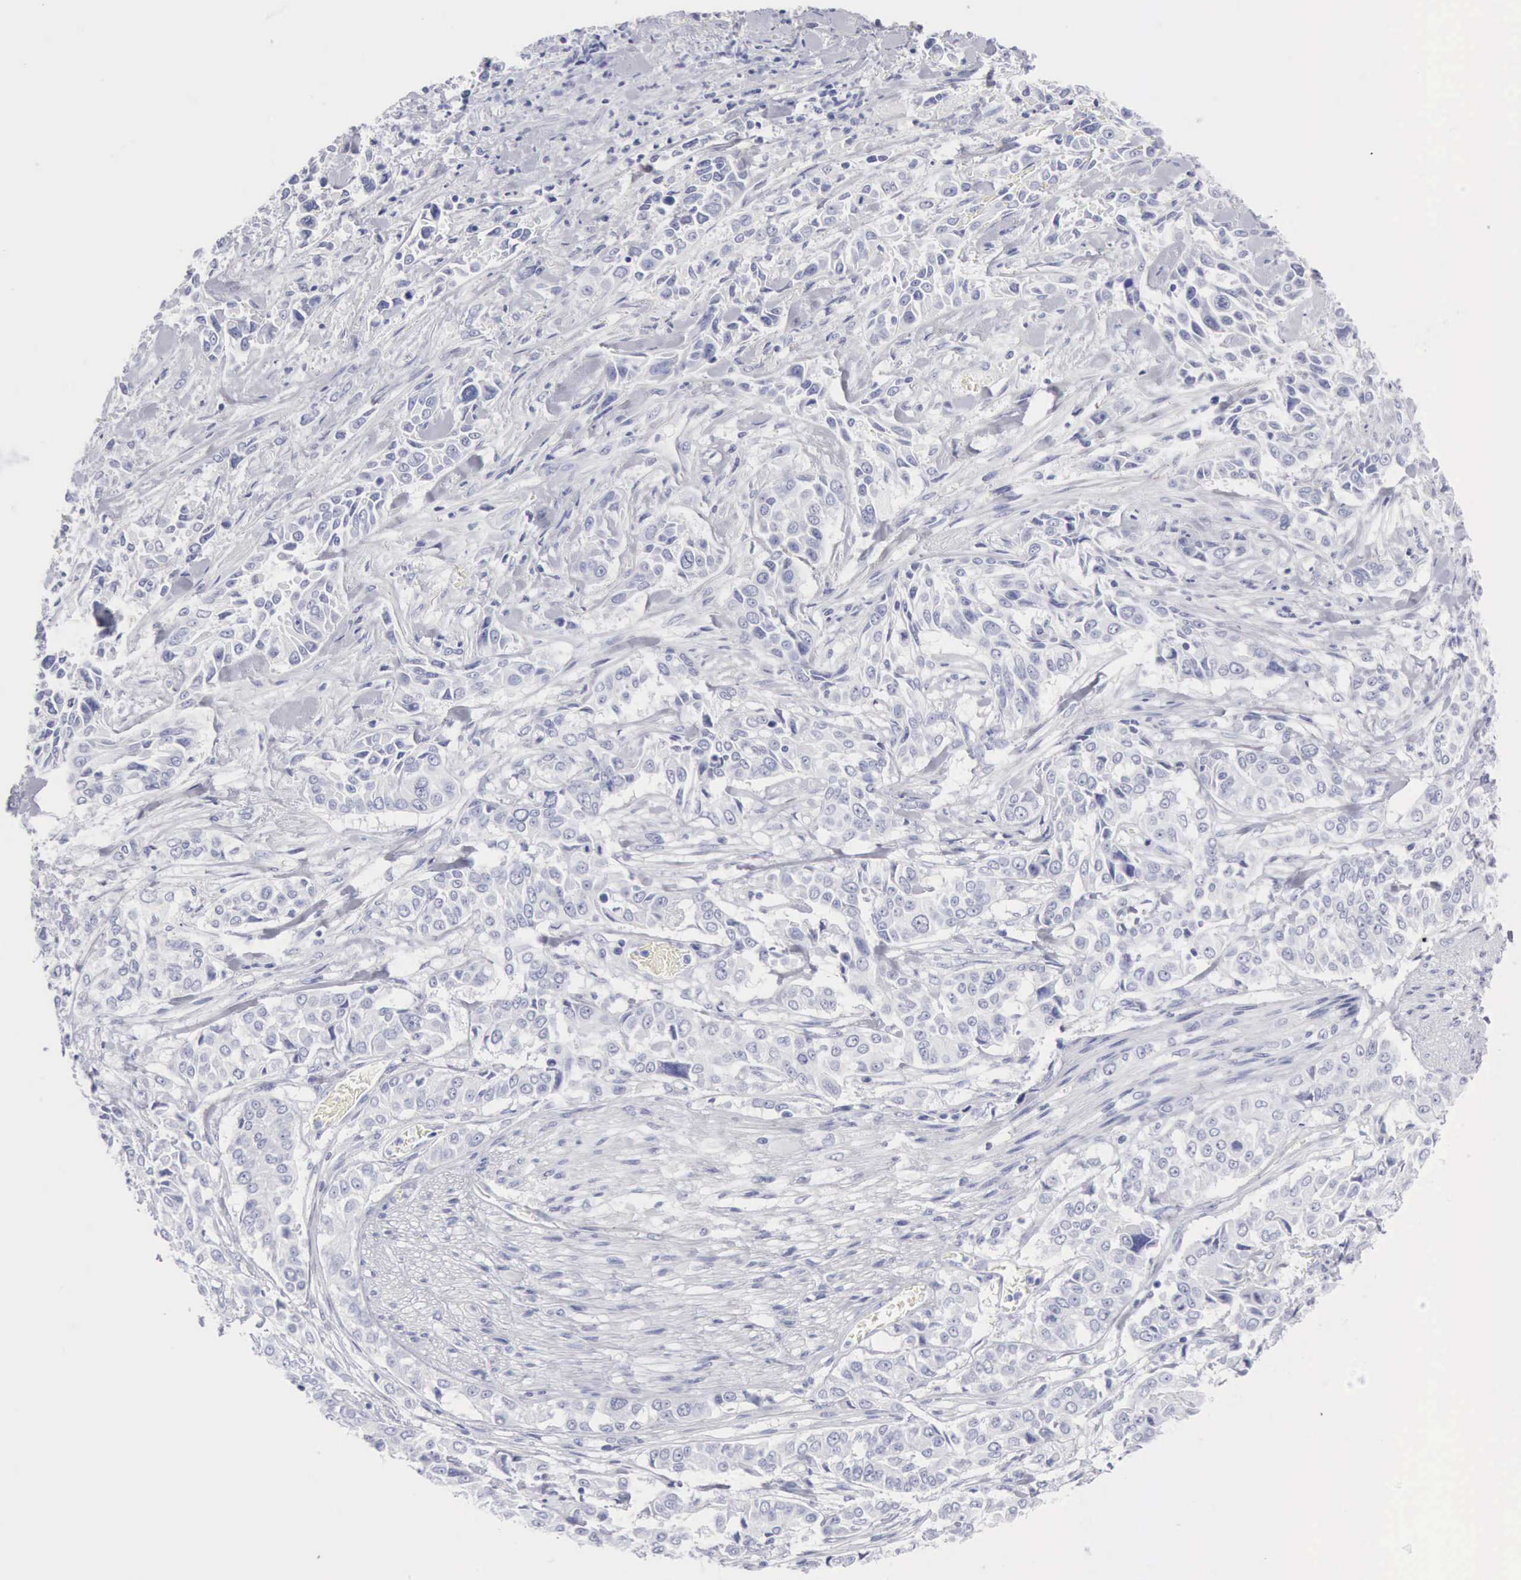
{"staining": {"intensity": "negative", "quantity": "none", "location": "none"}, "tissue": "pancreatic cancer", "cell_type": "Tumor cells", "image_type": "cancer", "snomed": [{"axis": "morphology", "description": "Adenocarcinoma, NOS"}, {"axis": "topography", "description": "Pancreas"}], "caption": "Tumor cells show no significant protein positivity in pancreatic cancer (adenocarcinoma).", "gene": "KRT5", "patient": {"sex": "female", "age": 52}}